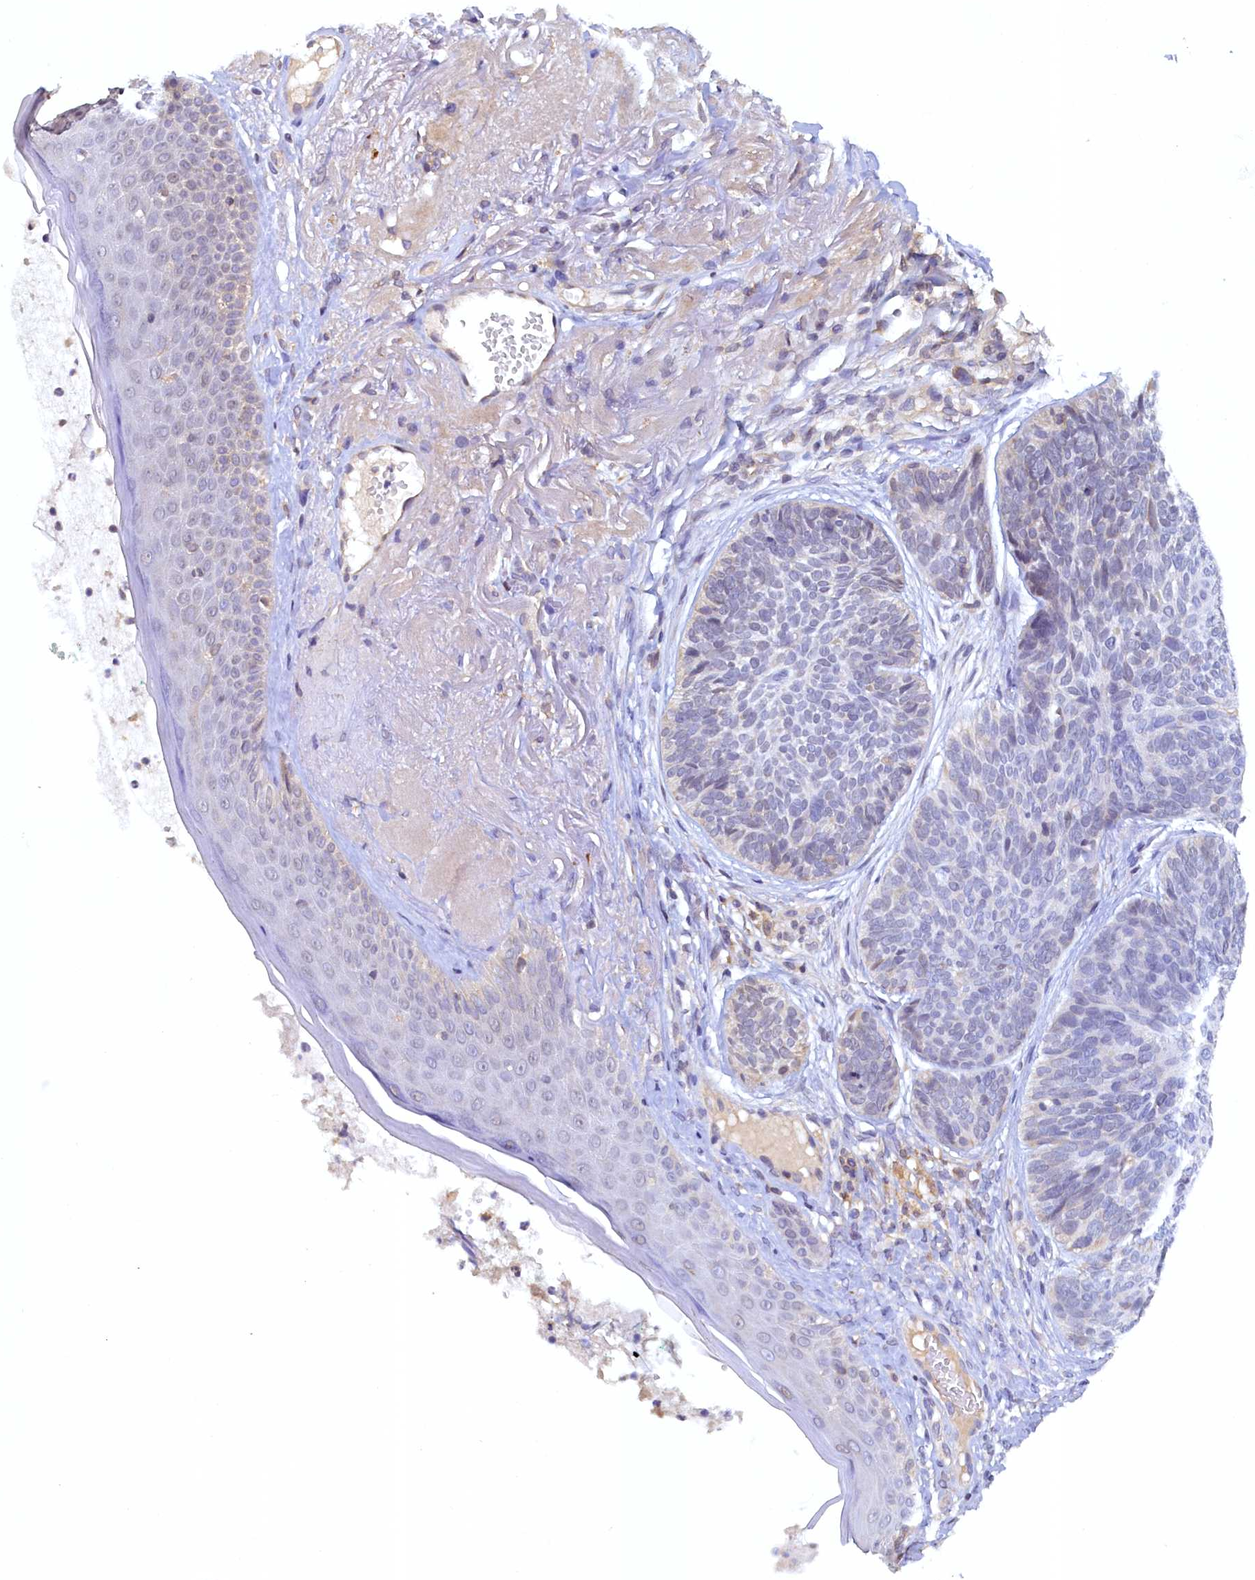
{"staining": {"intensity": "negative", "quantity": "none", "location": "none"}, "tissue": "skin cancer", "cell_type": "Tumor cells", "image_type": "cancer", "snomed": [{"axis": "morphology", "description": "Normal tissue, NOS"}, {"axis": "morphology", "description": "Basal cell carcinoma"}, {"axis": "topography", "description": "Skin"}], "caption": "This is a histopathology image of IHC staining of basal cell carcinoma (skin), which shows no positivity in tumor cells. (Stains: DAB (3,3'-diaminobenzidine) immunohistochemistry with hematoxylin counter stain, Microscopy: brightfield microscopy at high magnification).", "gene": "PAAF1", "patient": {"sex": "male", "age": 66}}